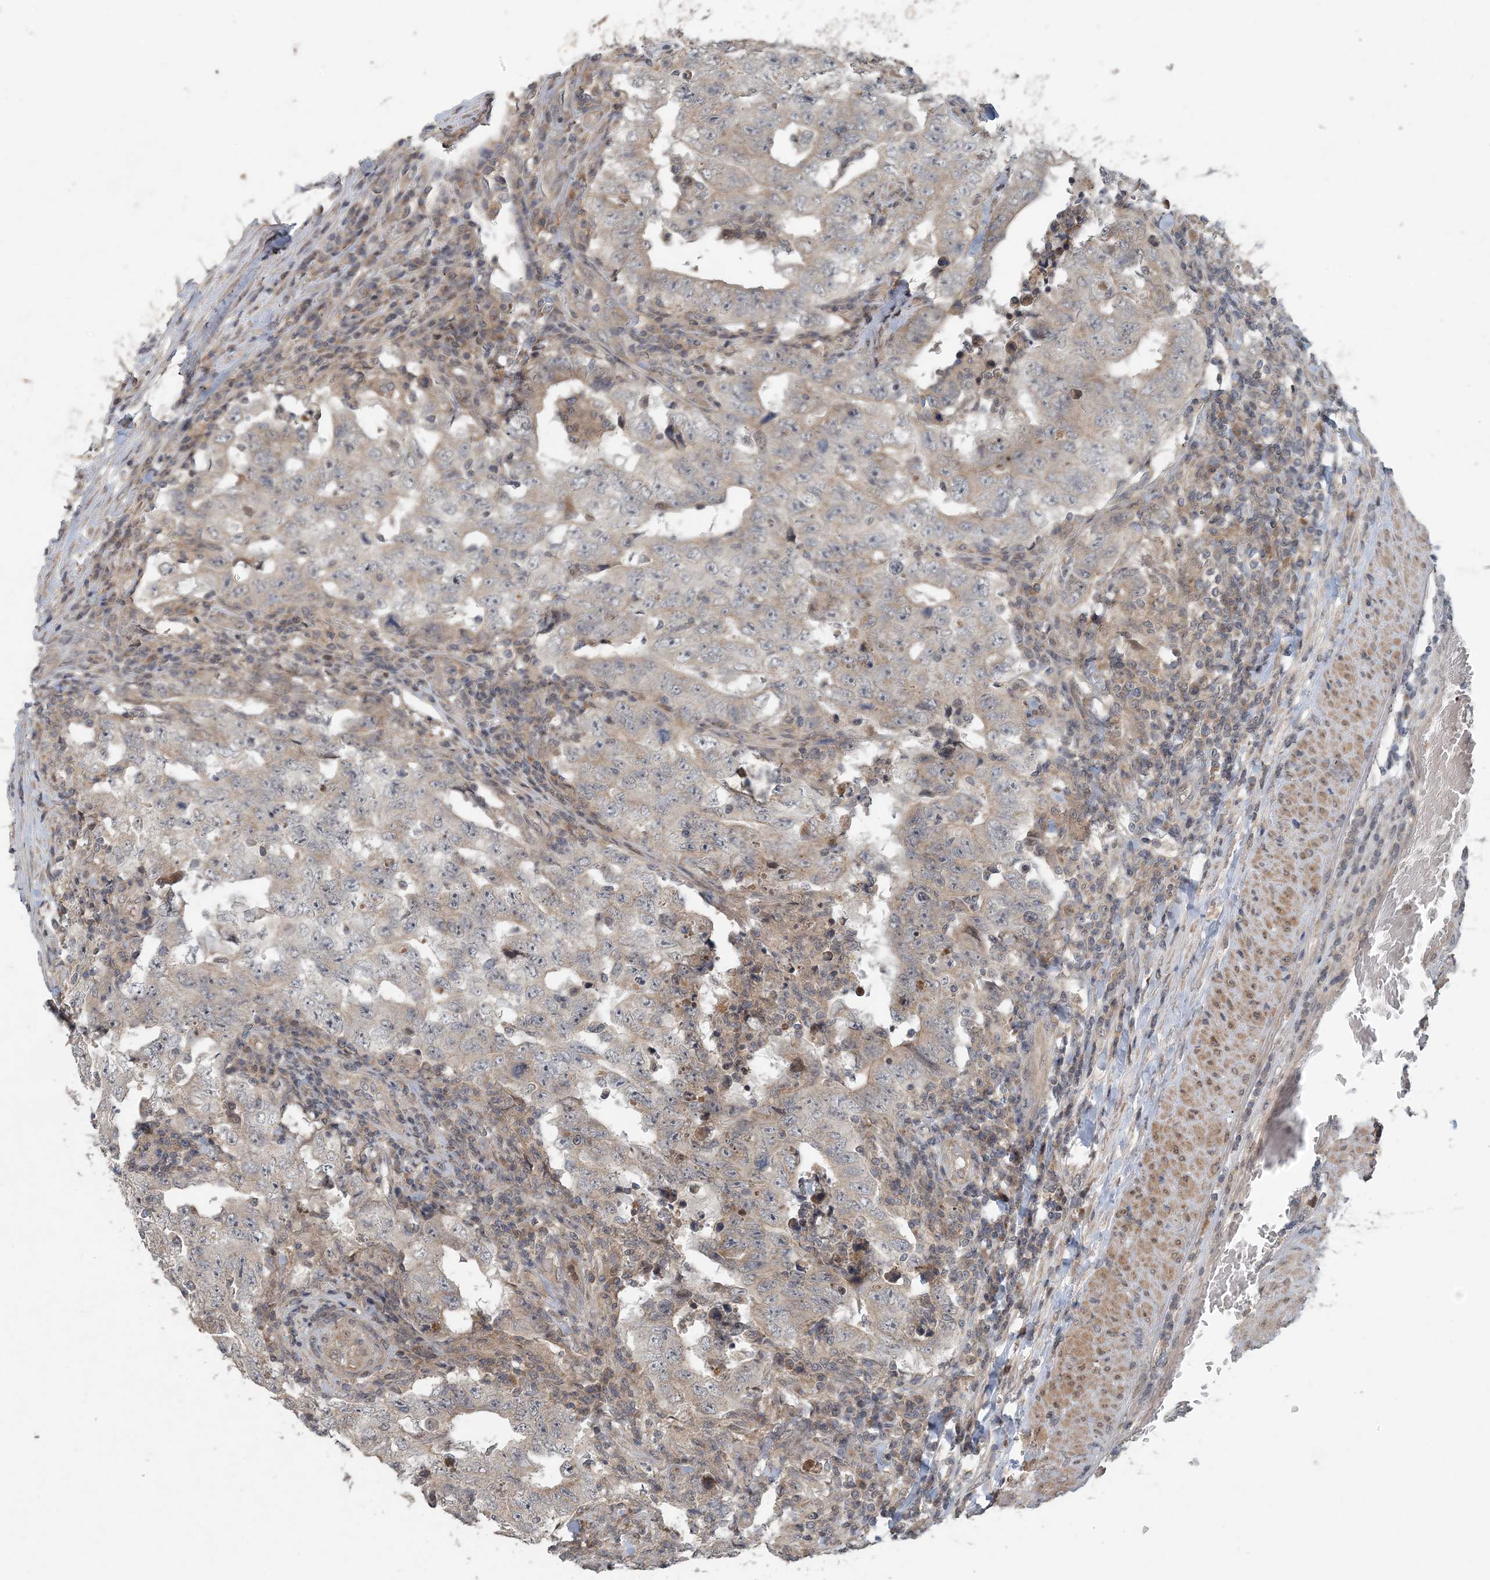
{"staining": {"intensity": "weak", "quantity": "<25%", "location": "cytoplasmic/membranous"}, "tissue": "testis cancer", "cell_type": "Tumor cells", "image_type": "cancer", "snomed": [{"axis": "morphology", "description": "Carcinoma, Embryonal, NOS"}, {"axis": "topography", "description": "Testis"}], "caption": "Immunohistochemistry (IHC) photomicrograph of neoplastic tissue: testis cancer stained with DAB (3,3'-diaminobenzidine) exhibits no significant protein positivity in tumor cells.", "gene": "MYO9B", "patient": {"sex": "male", "age": 26}}